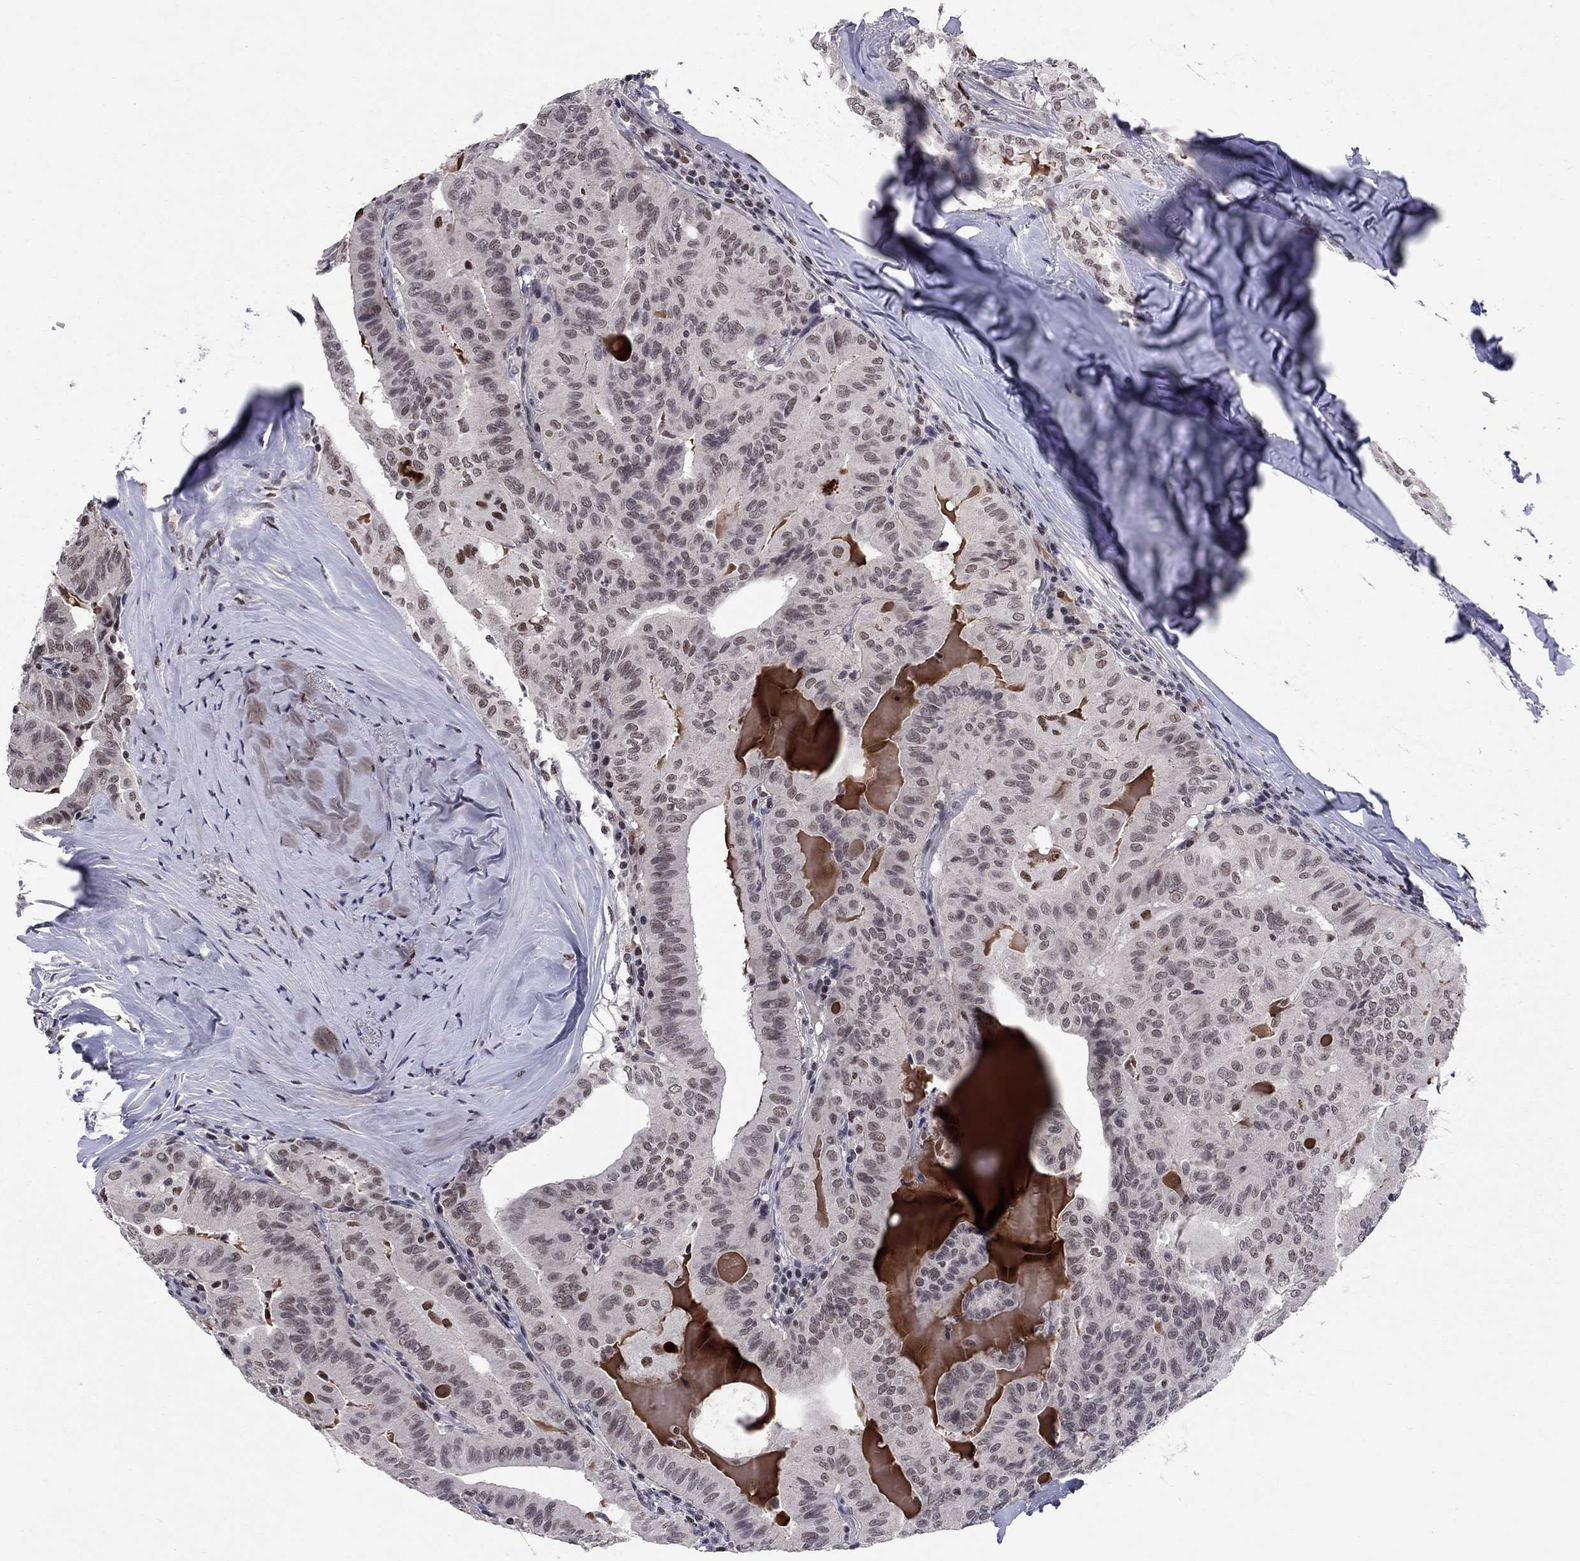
{"staining": {"intensity": "negative", "quantity": "none", "location": "none"}, "tissue": "thyroid cancer", "cell_type": "Tumor cells", "image_type": "cancer", "snomed": [{"axis": "morphology", "description": "Papillary adenocarcinoma, NOS"}, {"axis": "topography", "description": "Thyroid gland"}], "caption": "Human thyroid cancer stained for a protein using immunohistochemistry shows no expression in tumor cells.", "gene": "TAF9", "patient": {"sex": "female", "age": 68}}